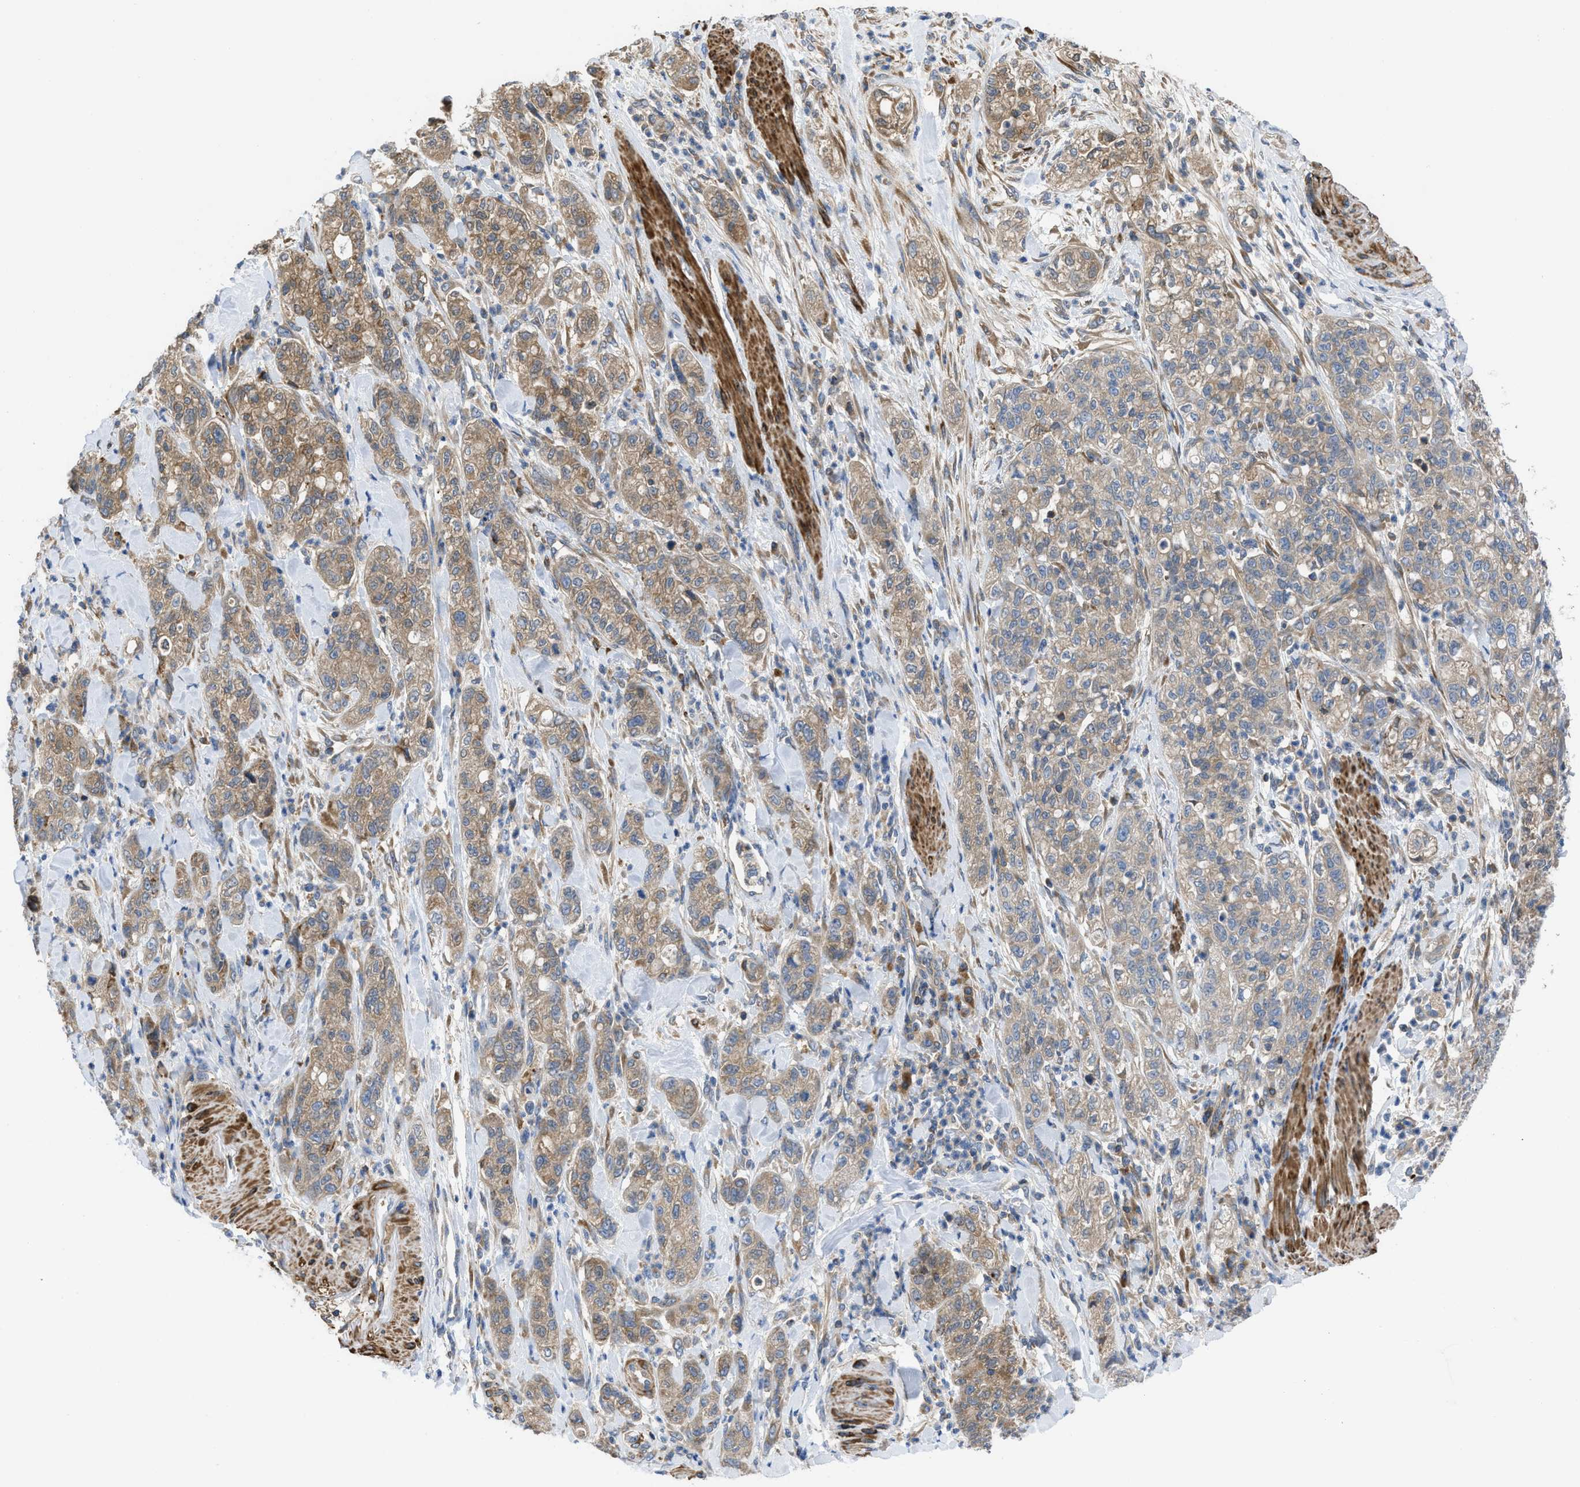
{"staining": {"intensity": "moderate", "quantity": ">75%", "location": "cytoplasmic/membranous"}, "tissue": "pancreatic cancer", "cell_type": "Tumor cells", "image_type": "cancer", "snomed": [{"axis": "morphology", "description": "Adenocarcinoma, NOS"}, {"axis": "topography", "description": "Pancreas"}], "caption": "Protein analysis of pancreatic adenocarcinoma tissue reveals moderate cytoplasmic/membranous positivity in about >75% of tumor cells.", "gene": "CHKB", "patient": {"sex": "female", "age": 78}}